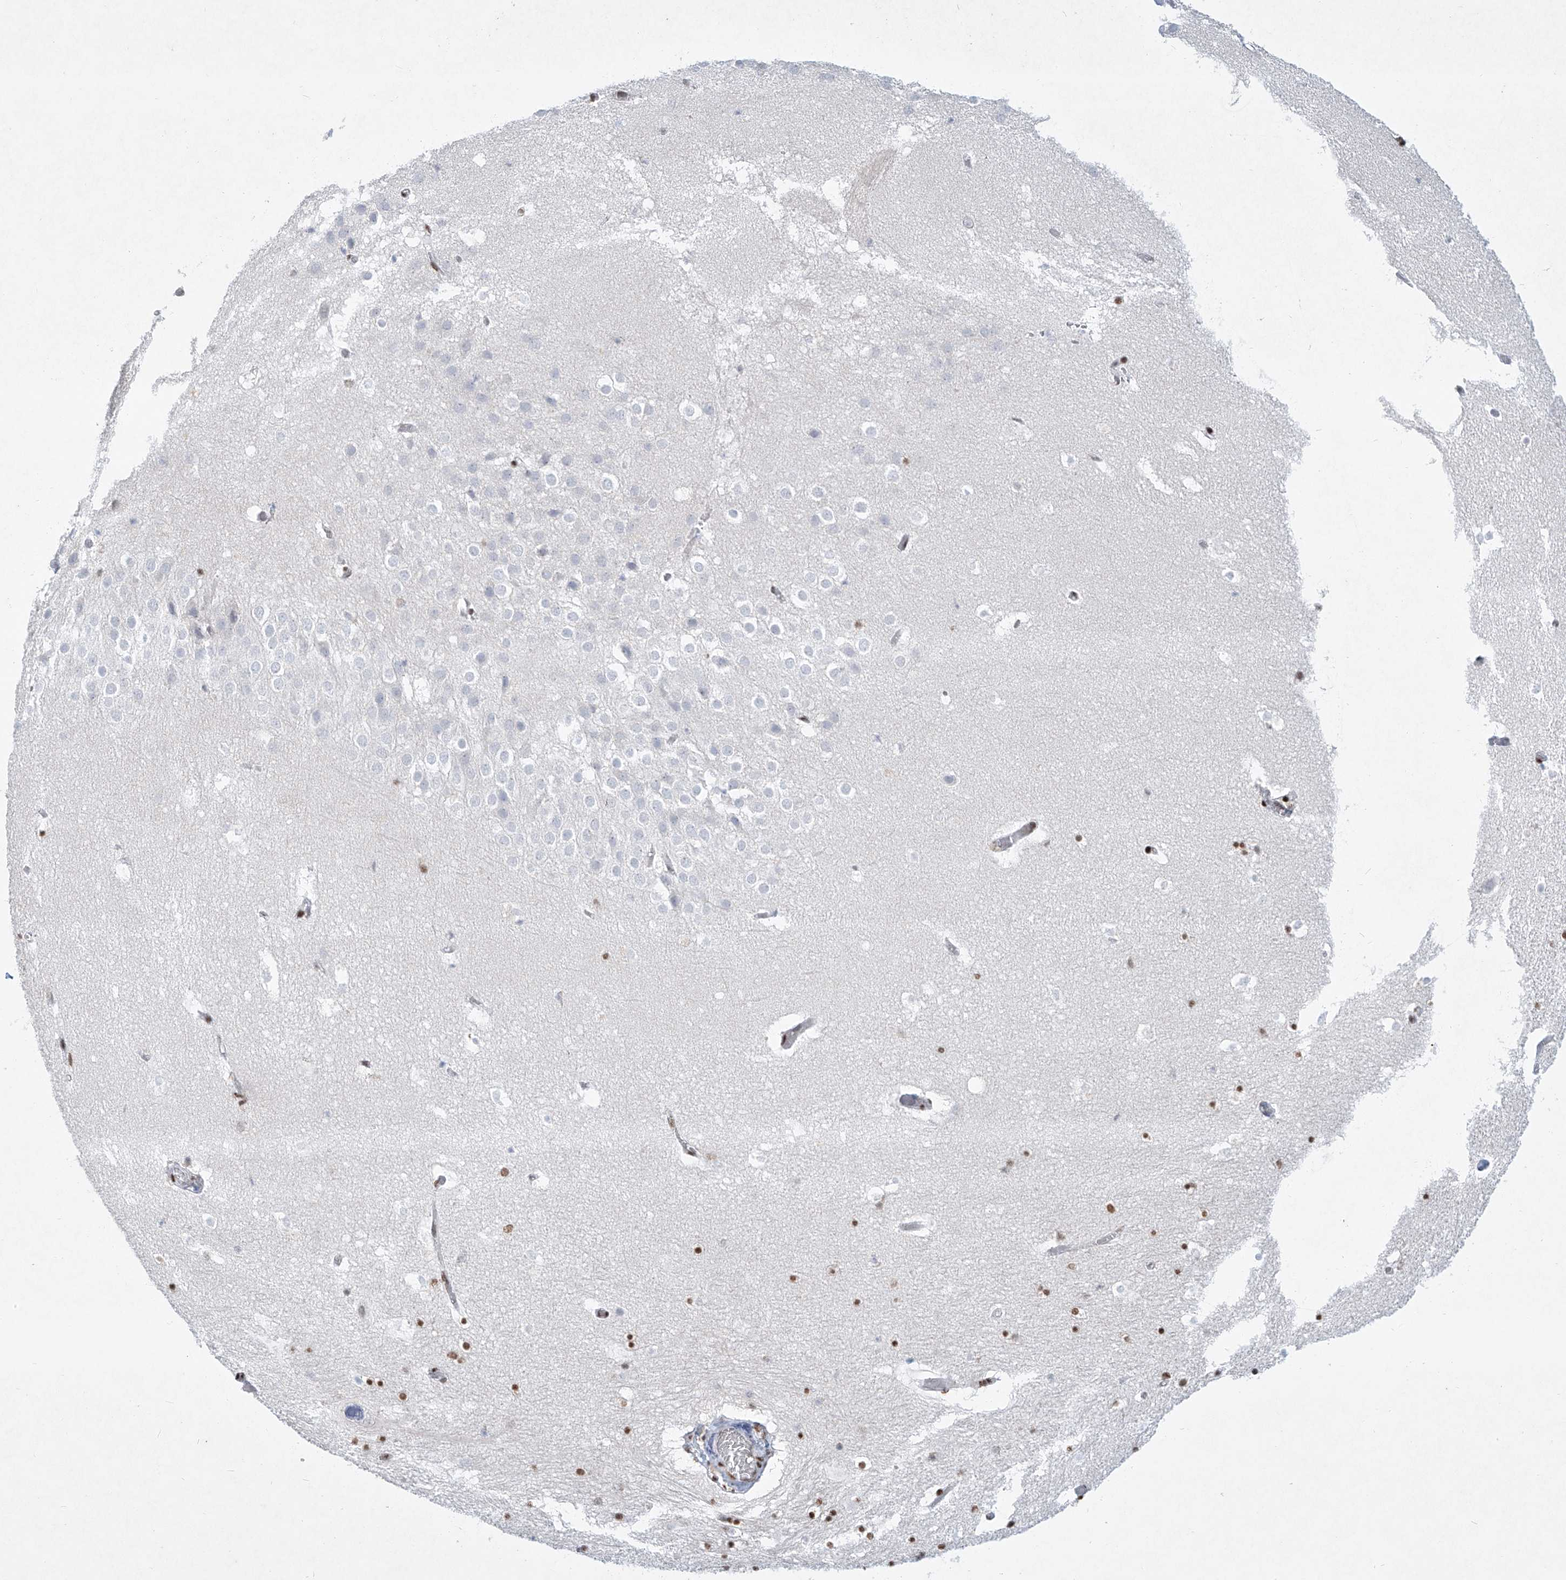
{"staining": {"intensity": "moderate", "quantity": "<25%", "location": "nuclear"}, "tissue": "hippocampus", "cell_type": "Glial cells", "image_type": "normal", "snomed": [{"axis": "morphology", "description": "Normal tissue, NOS"}, {"axis": "topography", "description": "Hippocampus"}], "caption": "Glial cells reveal low levels of moderate nuclear expression in about <25% of cells in normal human hippocampus. (DAB (3,3'-diaminobenzidine) = brown stain, brightfield microscopy at high magnification).", "gene": "TAF4", "patient": {"sex": "female", "age": 52}}